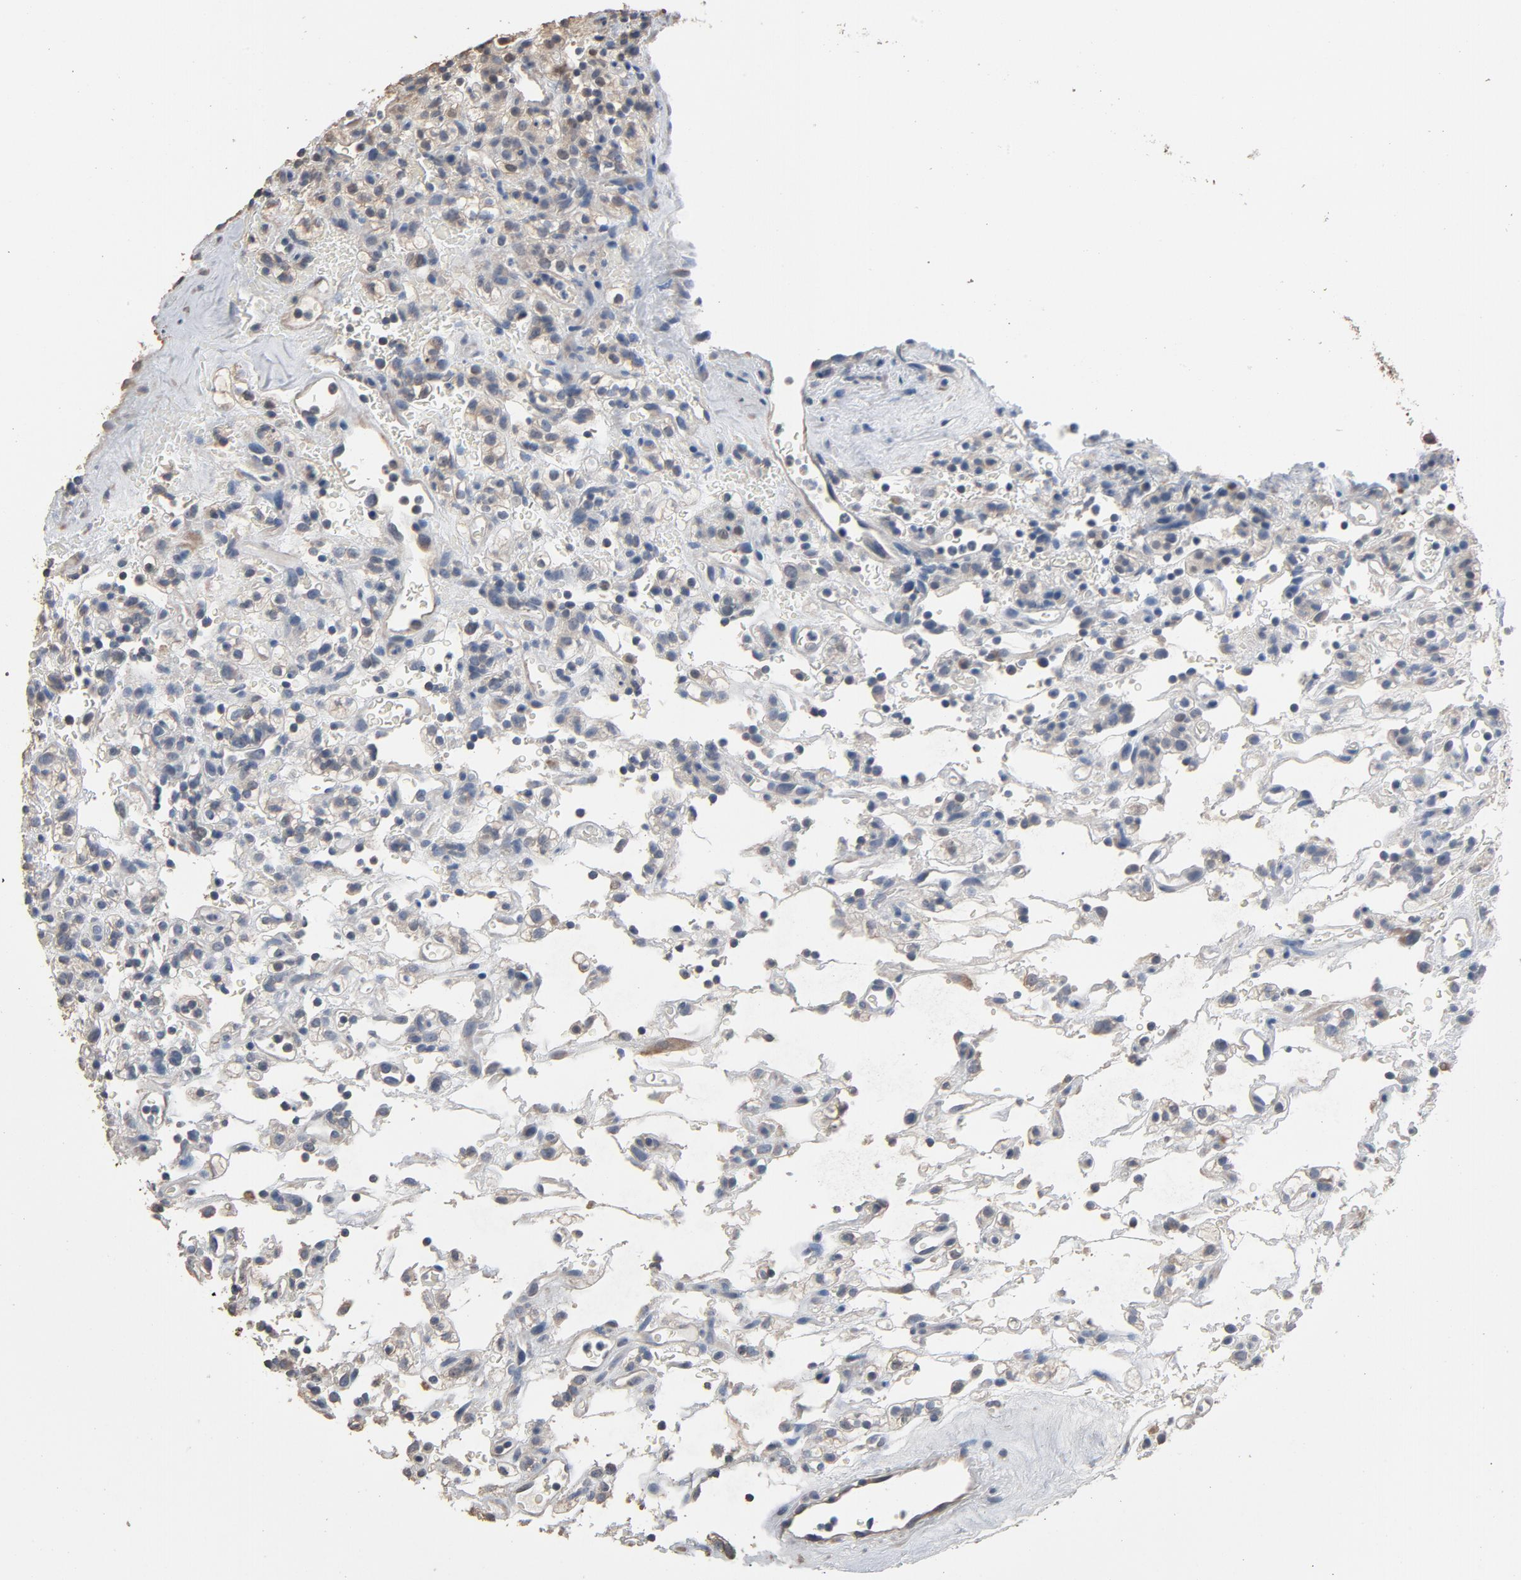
{"staining": {"intensity": "weak", "quantity": "25%-75%", "location": "cytoplasmic/membranous"}, "tissue": "renal cancer", "cell_type": "Tumor cells", "image_type": "cancer", "snomed": [{"axis": "morphology", "description": "Normal tissue, NOS"}, {"axis": "morphology", "description": "Adenocarcinoma, NOS"}, {"axis": "topography", "description": "Kidney"}], "caption": "High-power microscopy captured an immunohistochemistry (IHC) photomicrograph of adenocarcinoma (renal), revealing weak cytoplasmic/membranous expression in approximately 25%-75% of tumor cells. (Brightfield microscopy of DAB IHC at high magnification).", "gene": "SOX6", "patient": {"sex": "female", "age": 72}}